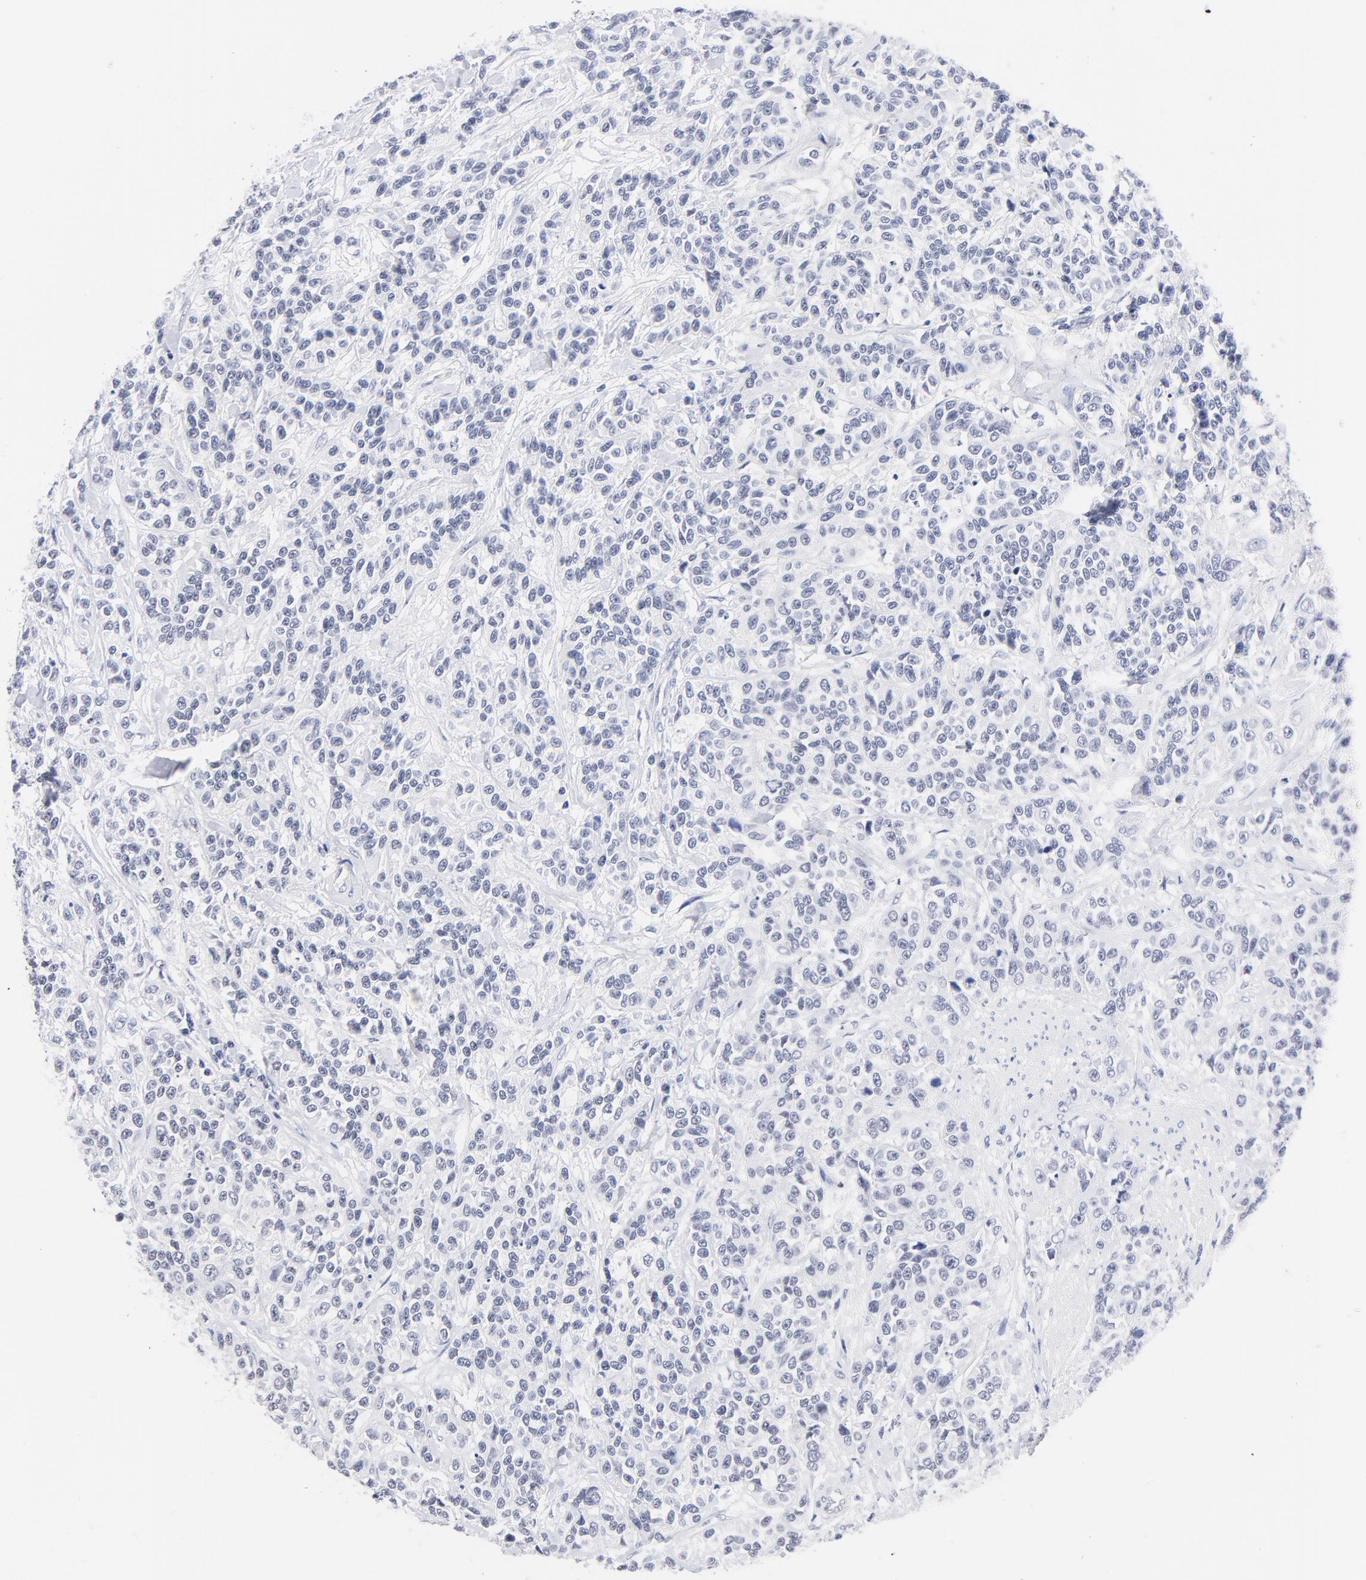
{"staining": {"intensity": "negative", "quantity": "none", "location": "none"}, "tissue": "urothelial cancer", "cell_type": "Tumor cells", "image_type": "cancer", "snomed": [{"axis": "morphology", "description": "Urothelial carcinoma, High grade"}, {"axis": "topography", "description": "Urinary bladder"}], "caption": "Human high-grade urothelial carcinoma stained for a protein using immunohistochemistry (IHC) exhibits no expression in tumor cells.", "gene": "ZNF74", "patient": {"sex": "female", "age": 81}}